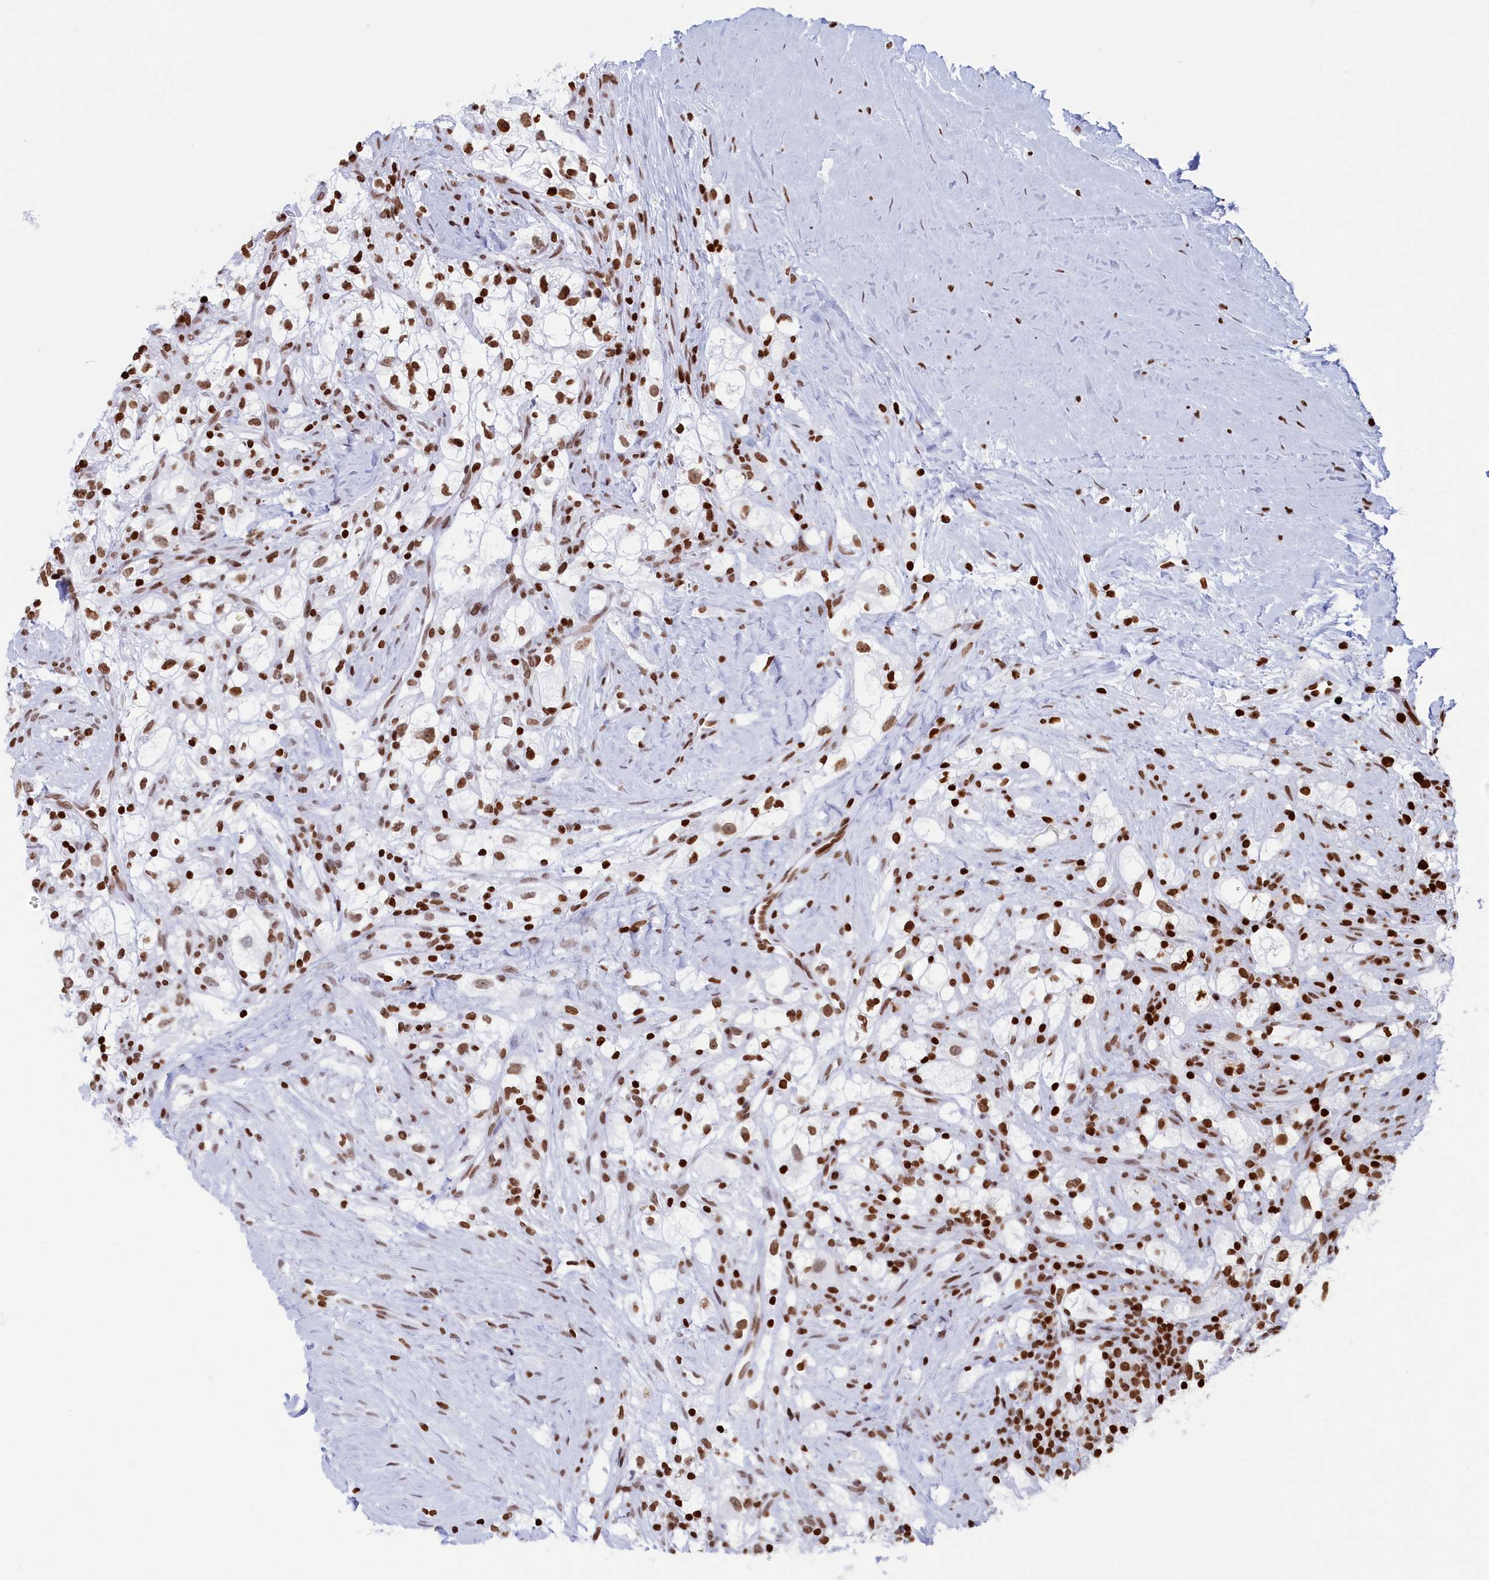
{"staining": {"intensity": "moderate", "quantity": ">75%", "location": "nuclear"}, "tissue": "renal cancer", "cell_type": "Tumor cells", "image_type": "cancer", "snomed": [{"axis": "morphology", "description": "Adenocarcinoma, NOS"}, {"axis": "topography", "description": "Kidney"}], "caption": "Immunohistochemical staining of renal cancer displays moderate nuclear protein positivity in about >75% of tumor cells. Using DAB (brown) and hematoxylin (blue) stains, captured at high magnification using brightfield microscopy.", "gene": "APOBEC3A", "patient": {"sex": "male", "age": 59}}